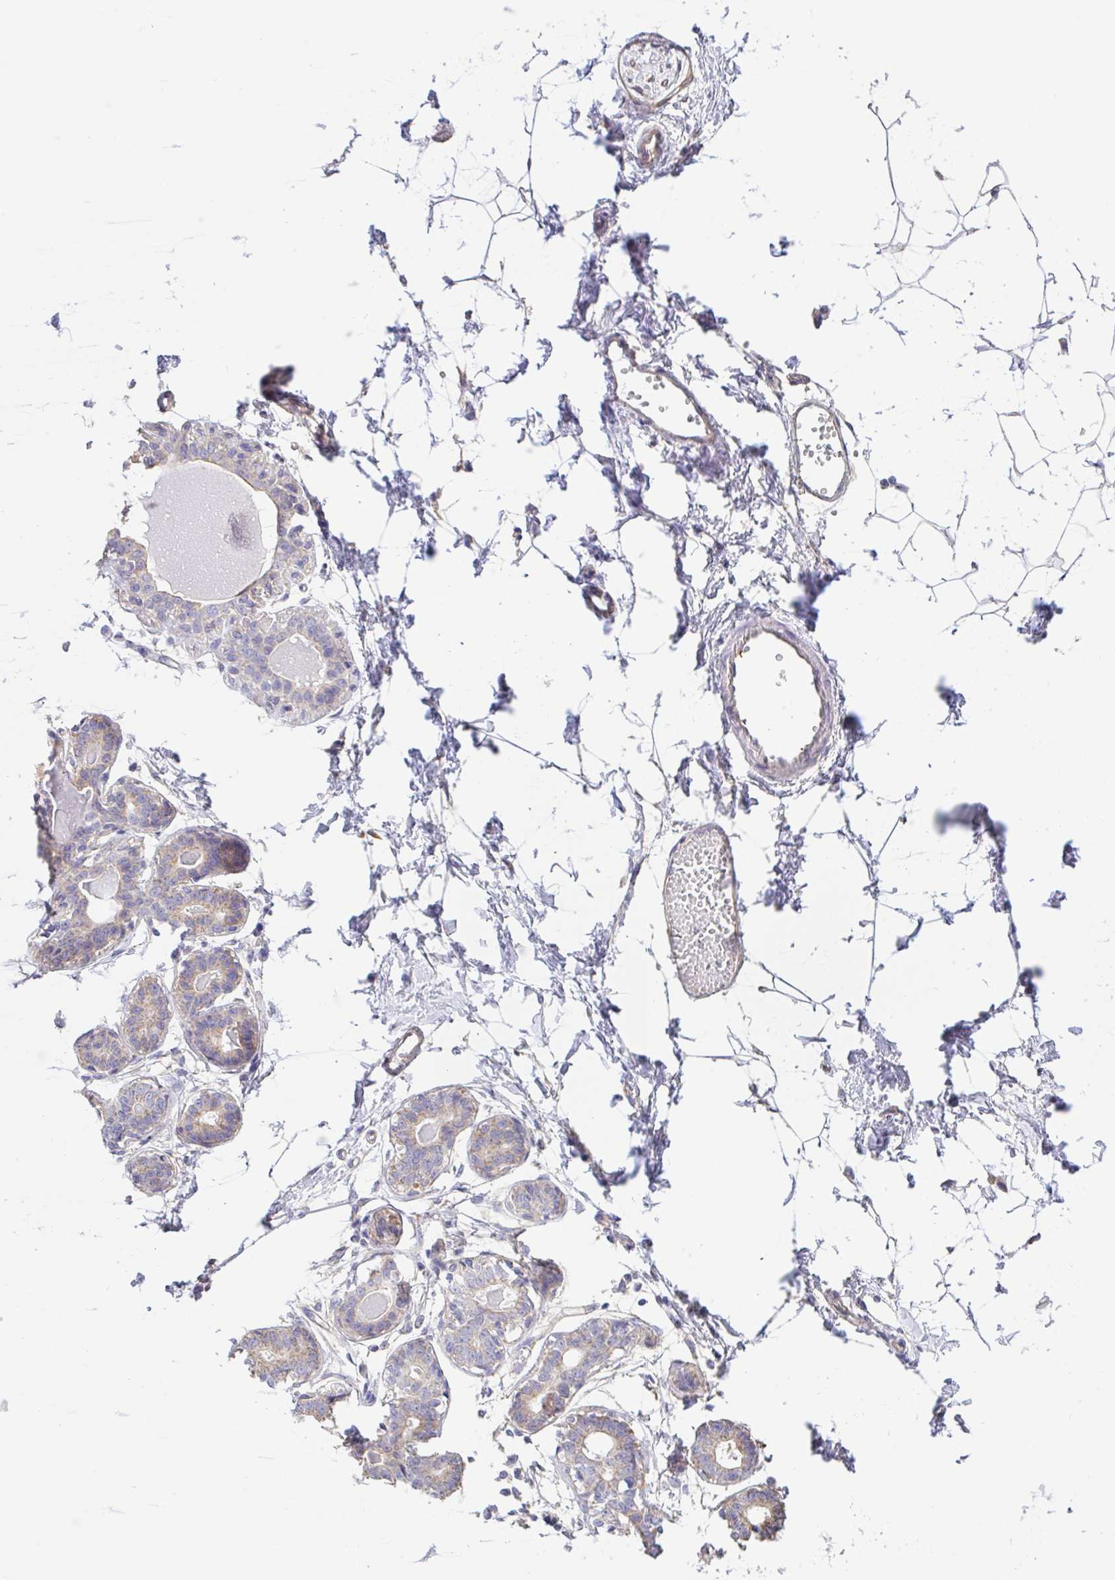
{"staining": {"intensity": "negative", "quantity": "none", "location": "none"}, "tissue": "breast", "cell_type": "Adipocytes", "image_type": "normal", "snomed": [{"axis": "morphology", "description": "Normal tissue, NOS"}, {"axis": "topography", "description": "Breast"}], "caption": "Immunohistochemical staining of normal breast exhibits no significant positivity in adipocytes.", "gene": "PLCD4", "patient": {"sex": "female", "age": 45}}